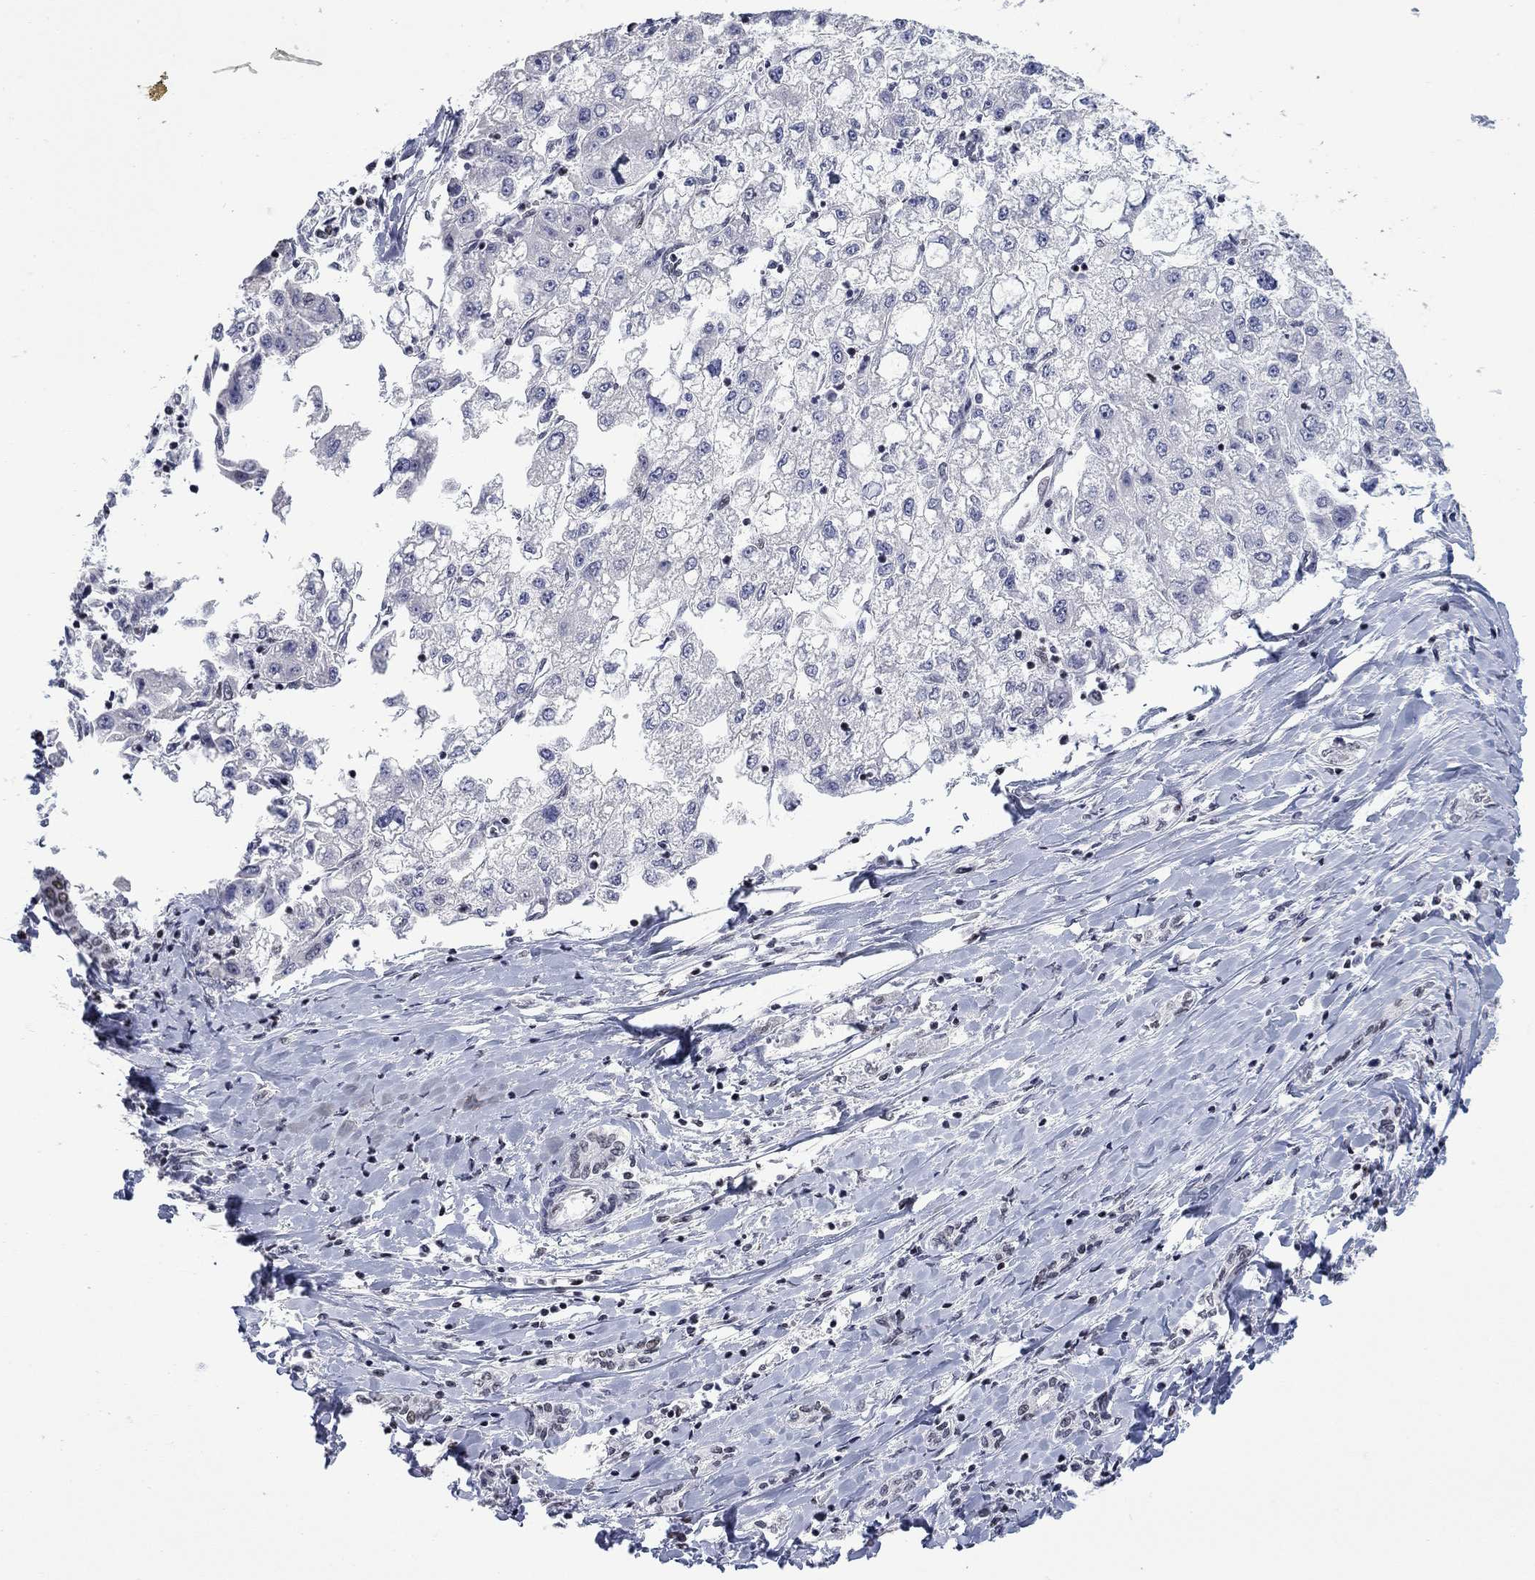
{"staining": {"intensity": "negative", "quantity": "none", "location": "none"}, "tissue": "liver cancer", "cell_type": "Tumor cells", "image_type": "cancer", "snomed": [{"axis": "morphology", "description": "Carcinoma, Hepatocellular, NOS"}, {"axis": "topography", "description": "Liver"}], "caption": "This is an IHC micrograph of liver hepatocellular carcinoma. There is no staining in tumor cells.", "gene": "NPAS3", "patient": {"sex": "male", "age": 40}}